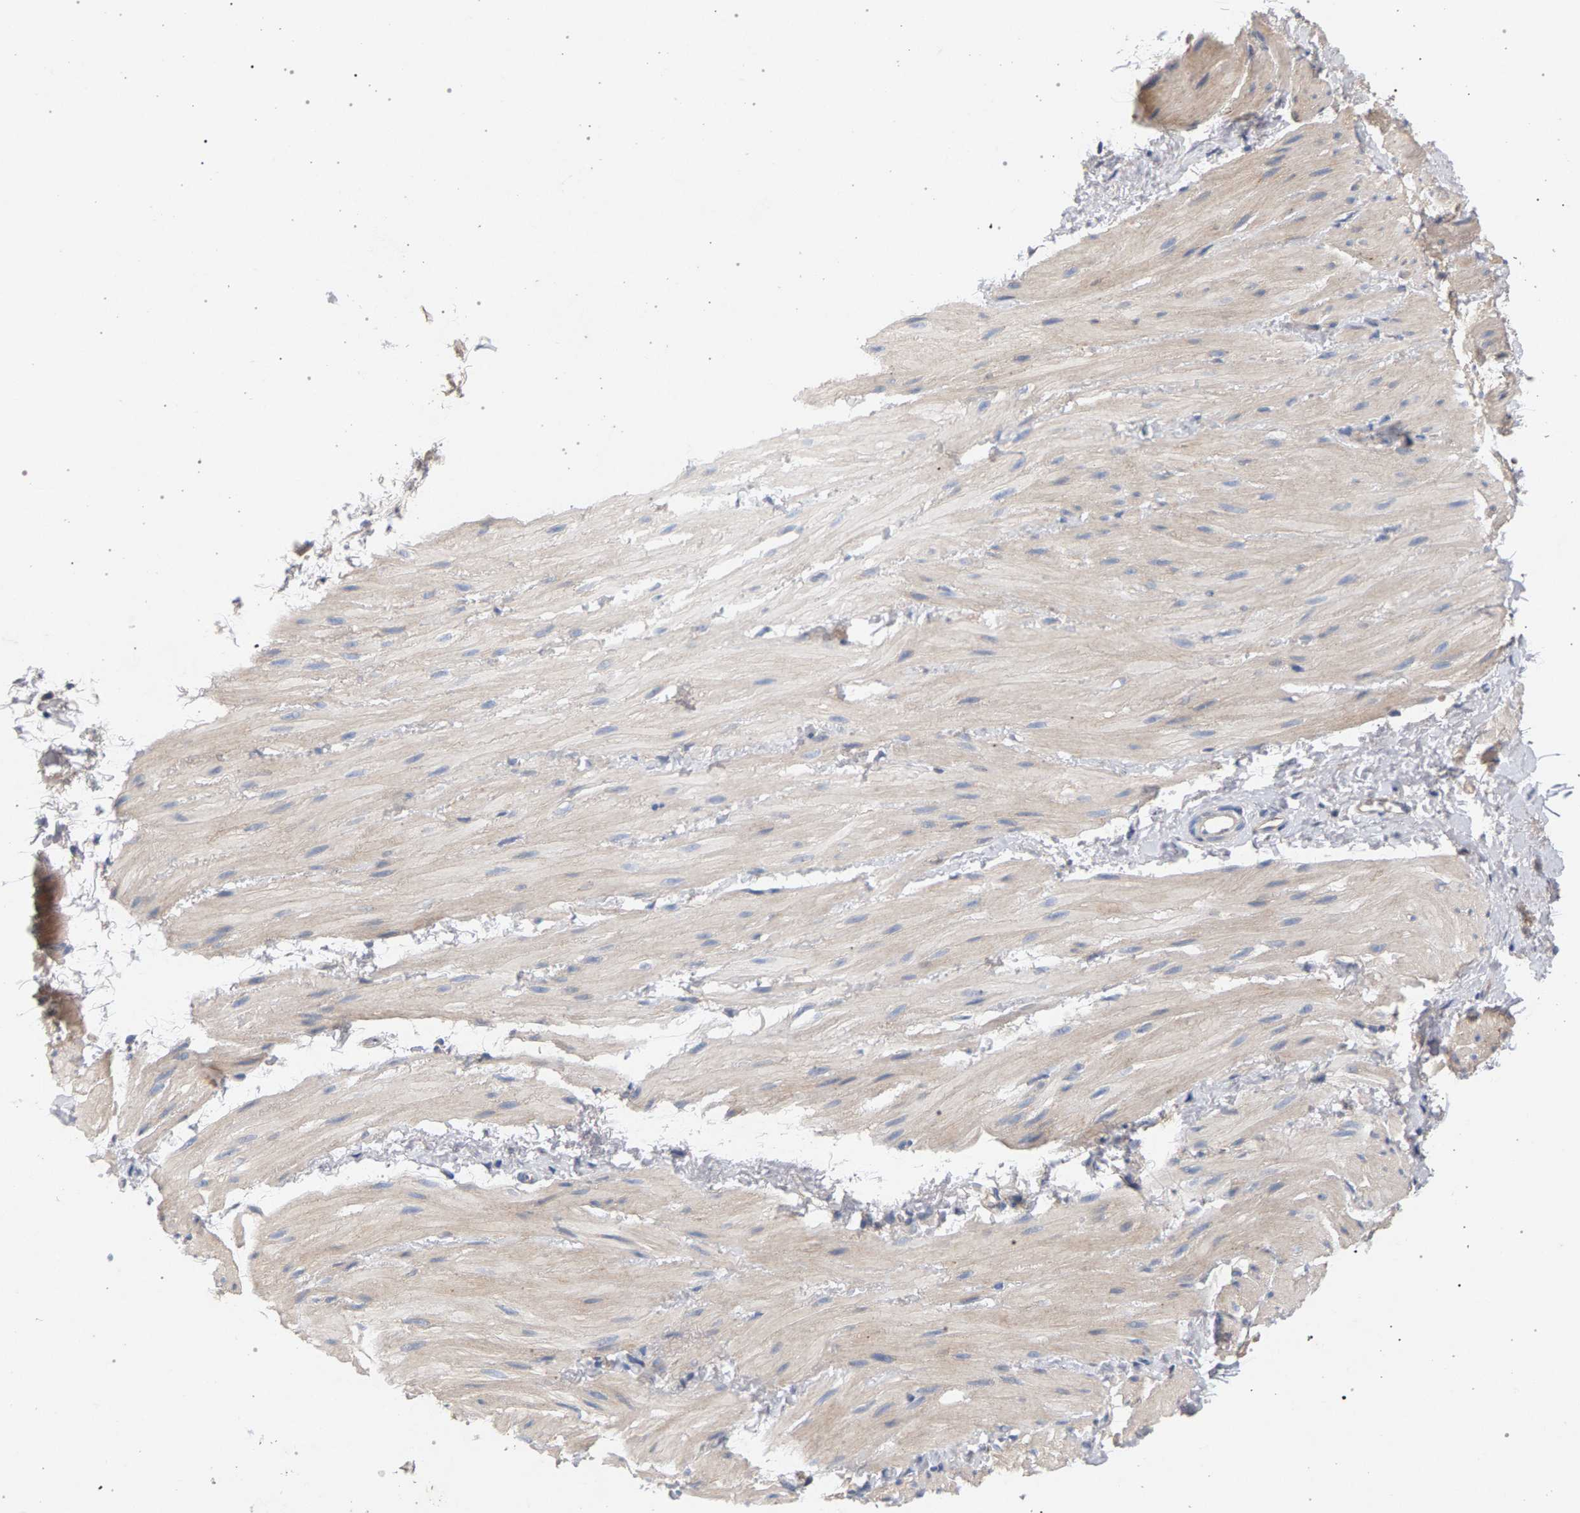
{"staining": {"intensity": "weak", "quantity": "<25%", "location": "cytoplasmic/membranous"}, "tissue": "smooth muscle", "cell_type": "Smooth muscle cells", "image_type": "normal", "snomed": [{"axis": "morphology", "description": "Normal tissue, NOS"}, {"axis": "topography", "description": "Smooth muscle"}], "caption": "A high-resolution micrograph shows immunohistochemistry staining of unremarkable smooth muscle, which shows no significant positivity in smooth muscle cells. (DAB (3,3'-diaminobenzidine) IHC visualized using brightfield microscopy, high magnification).", "gene": "MAMDC2", "patient": {"sex": "male", "age": 16}}